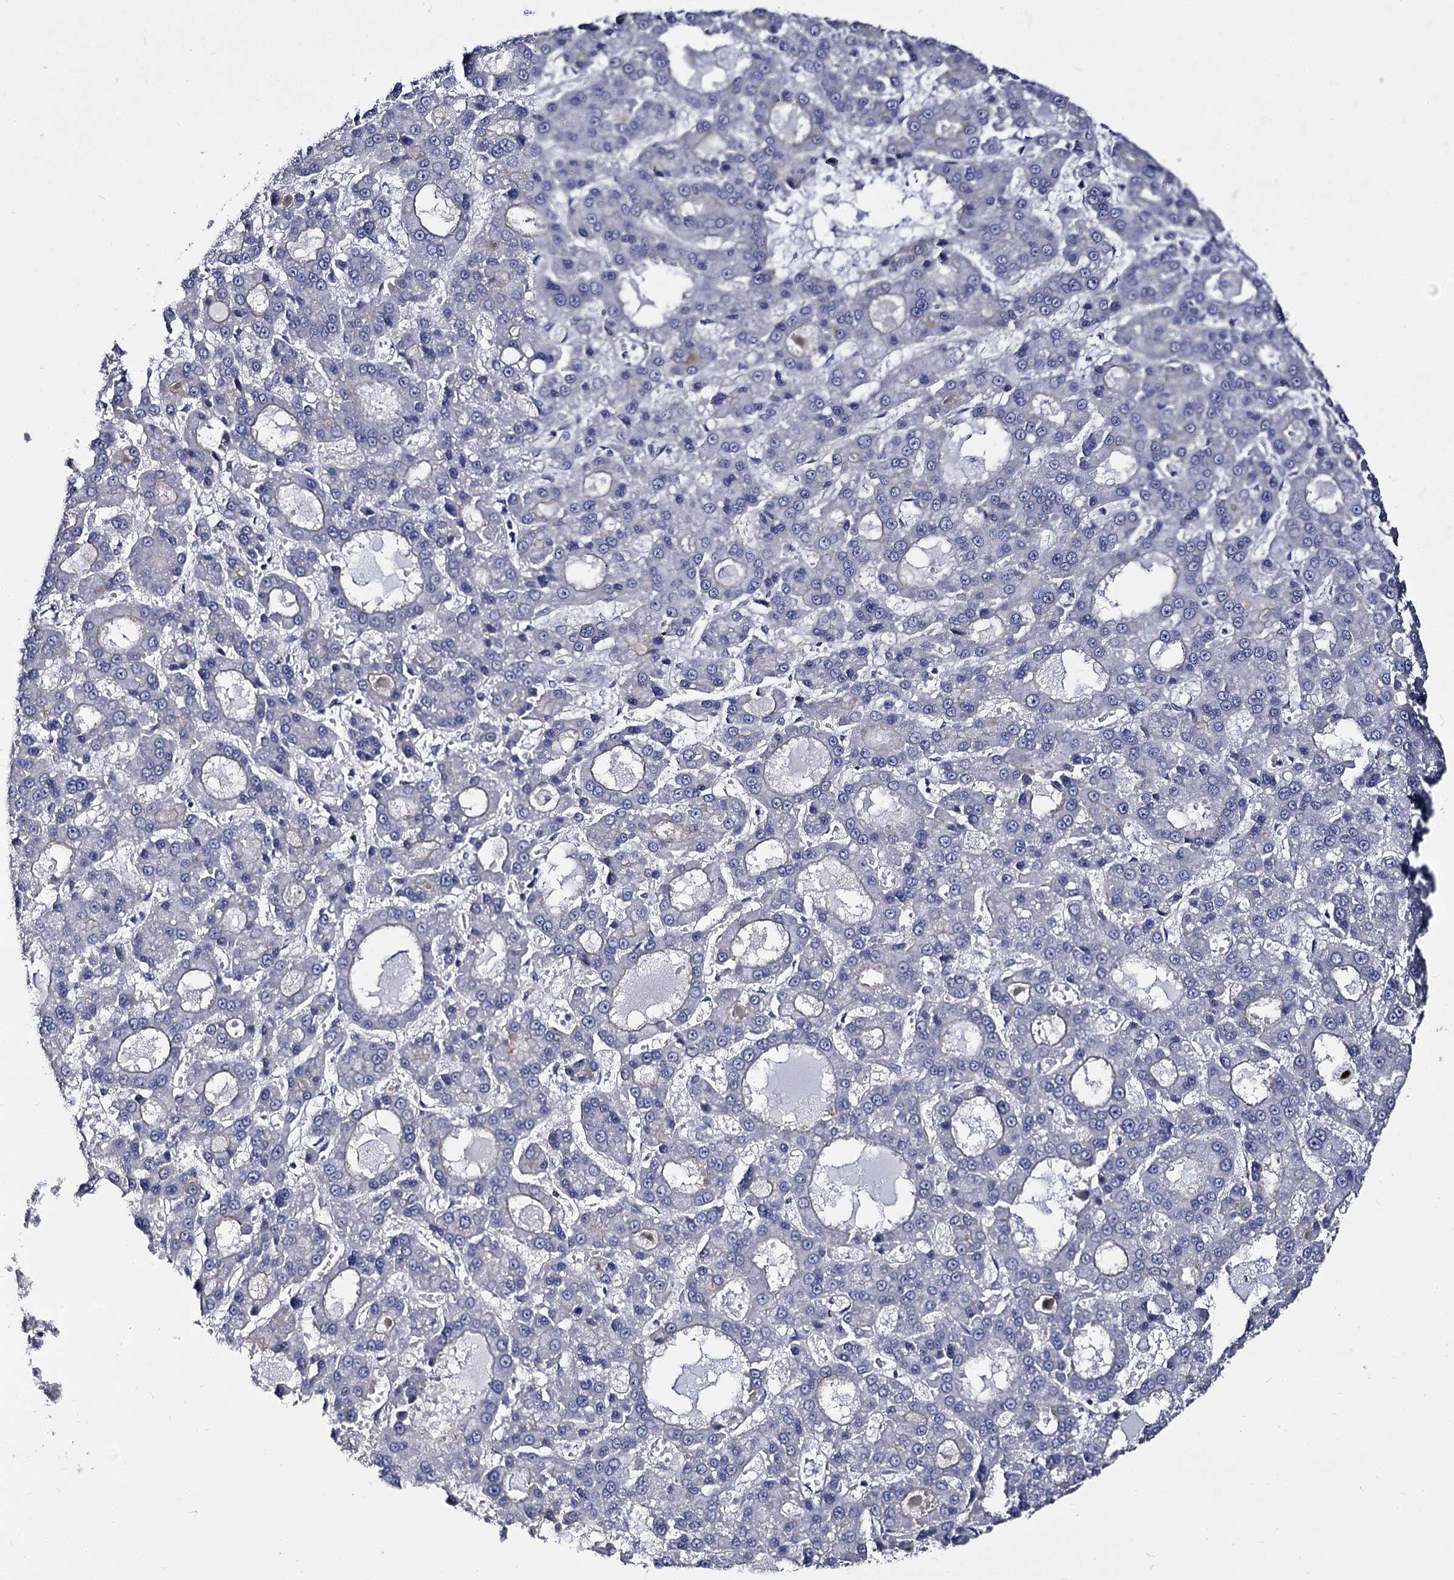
{"staining": {"intensity": "negative", "quantity": "none", "location": "none"}, "tissue": "liver cancer", "cell_type": "Tumor cells", "image_type": "cancer", "snomed": [{"axis": "morphology", "description": "Carcinoma, Hepatocellular, NOS"}, {"axis": "topography", "description": "Liver"}], "caption": "Photomicrograph shows no significant protein staining in tumor cells of liver hepatocellular carcinoma. (Stains: DAB (3,3'-diaminobenzidine) immunohistochemistry (IHC) with hematoxylin counter stain, Microscopy: brightfield microscopy at high magnification).", "gene": "CBFB", "patient": {"sex": "male", "age": 70}}